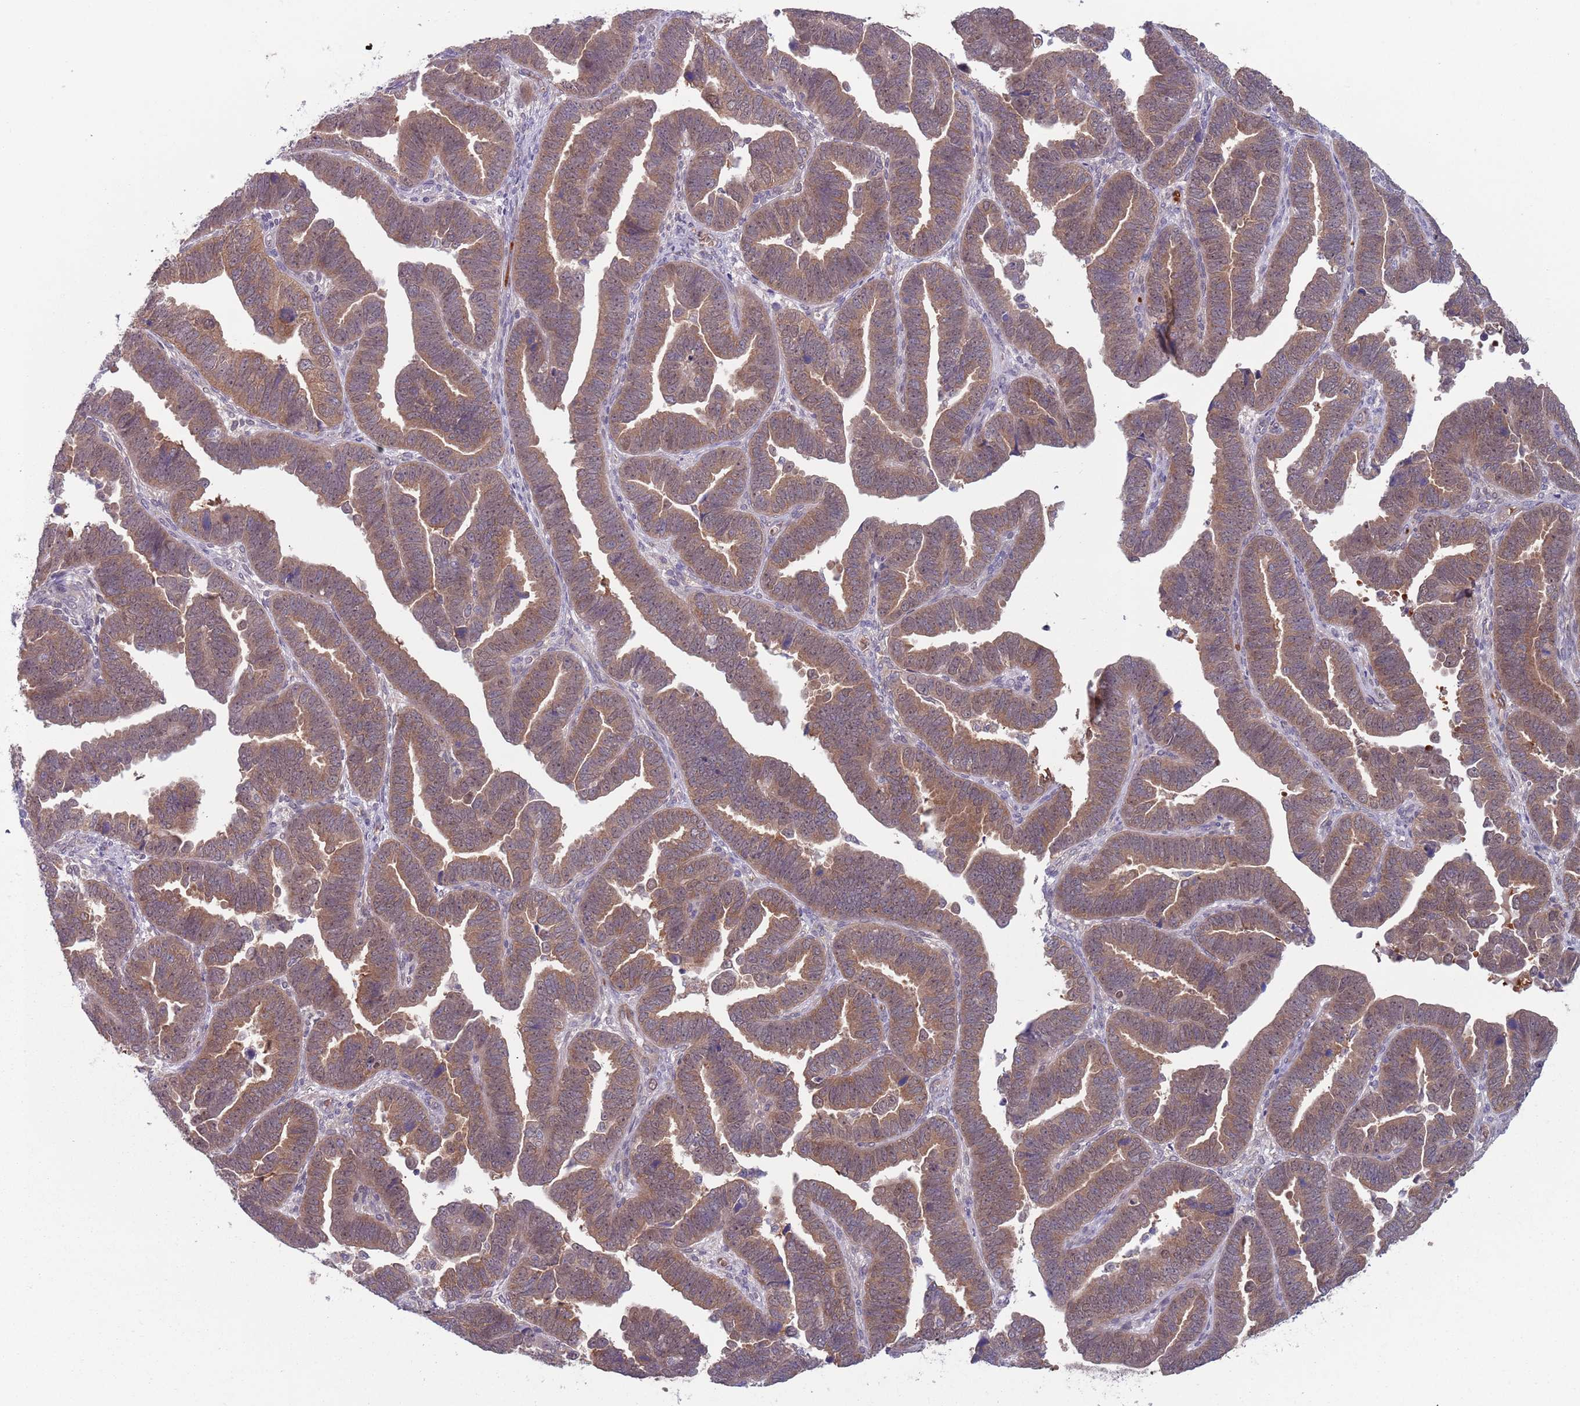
{"staining": {"intensity": "strong", "quantity": "25%-75%", "location": "cytoplasmic/membranous,nuclear"}, "tissue": "endometrial cancer", "cell_type": "Tumor cells", "image_type": "cancer", "snomed": [{"axis": "morphology", "description": "Adenocarcinoma, NOS"}, {"axis": "topography", "description": "Endometrium"}], "caption": "This photomicrograph exhibits IHC staining of adenocarcinoma (endometrial), with high strong cytoplasmic/membranous and nuclear positivity in about 25%-75% of tumor cells.", "gene": "CLNS1A", "patient": {"sex": "female", "age": 75}}